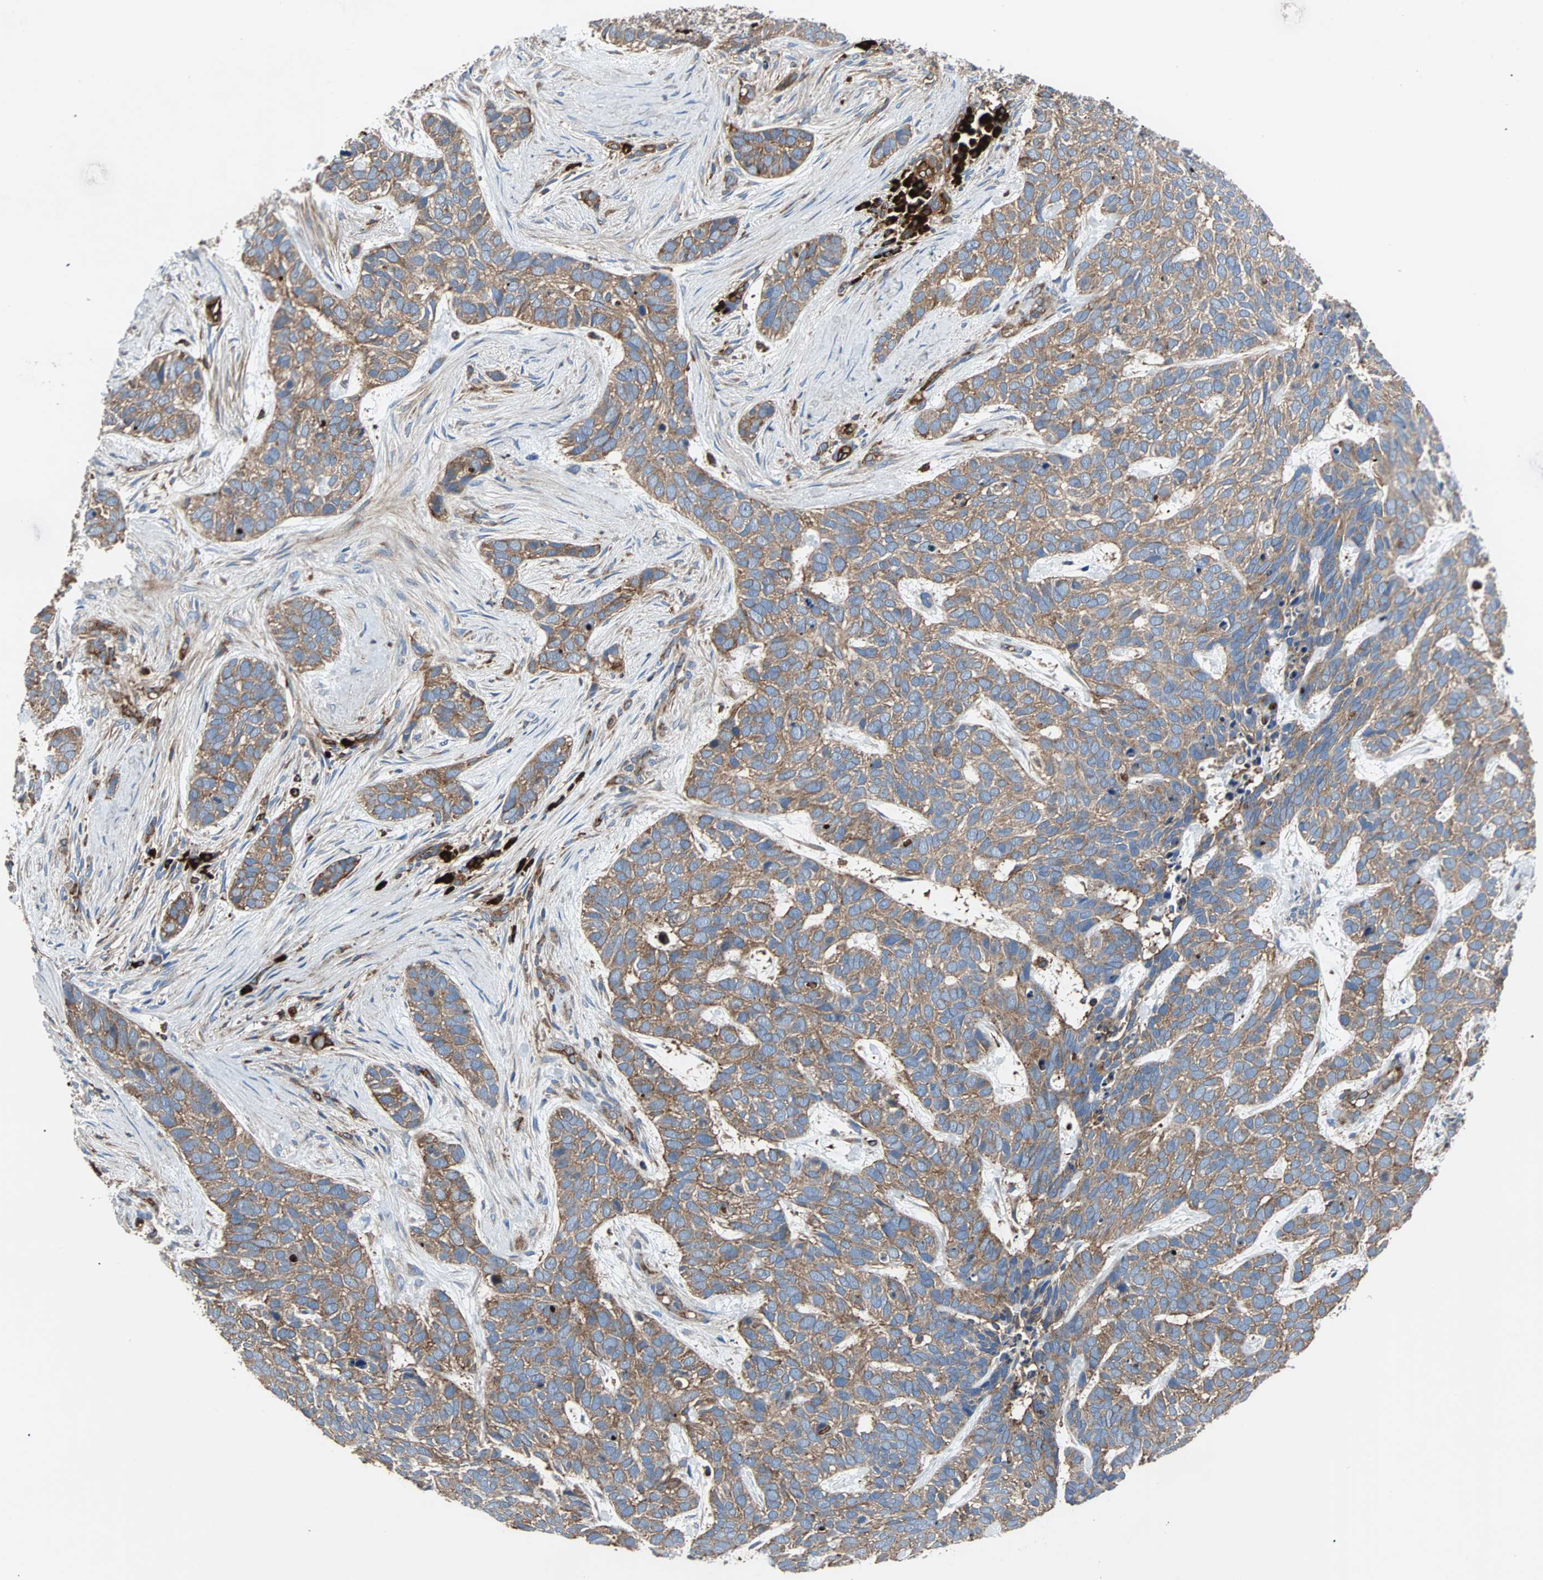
{"staining": {"intensity": "weak", "quantity": ">75%", "location": "cytoplasmic/membranous"}, "tissue": "skin cancer", "cell_type": "Tumor cells", "image_type": "cancer", "snomed": [{"axis": "morphology", "description": "Basal cell carcinoma"}, {"axis": "topography", "description": "Skin"}], "caption": "Tumor cells reveal low levels of weak cytoplasmic/membranous positivity in approximately >75% of cells in human skin basal cell carcinoma.", "gene": "PLCG2", "patient": {"sex": "male", "age": 87}}